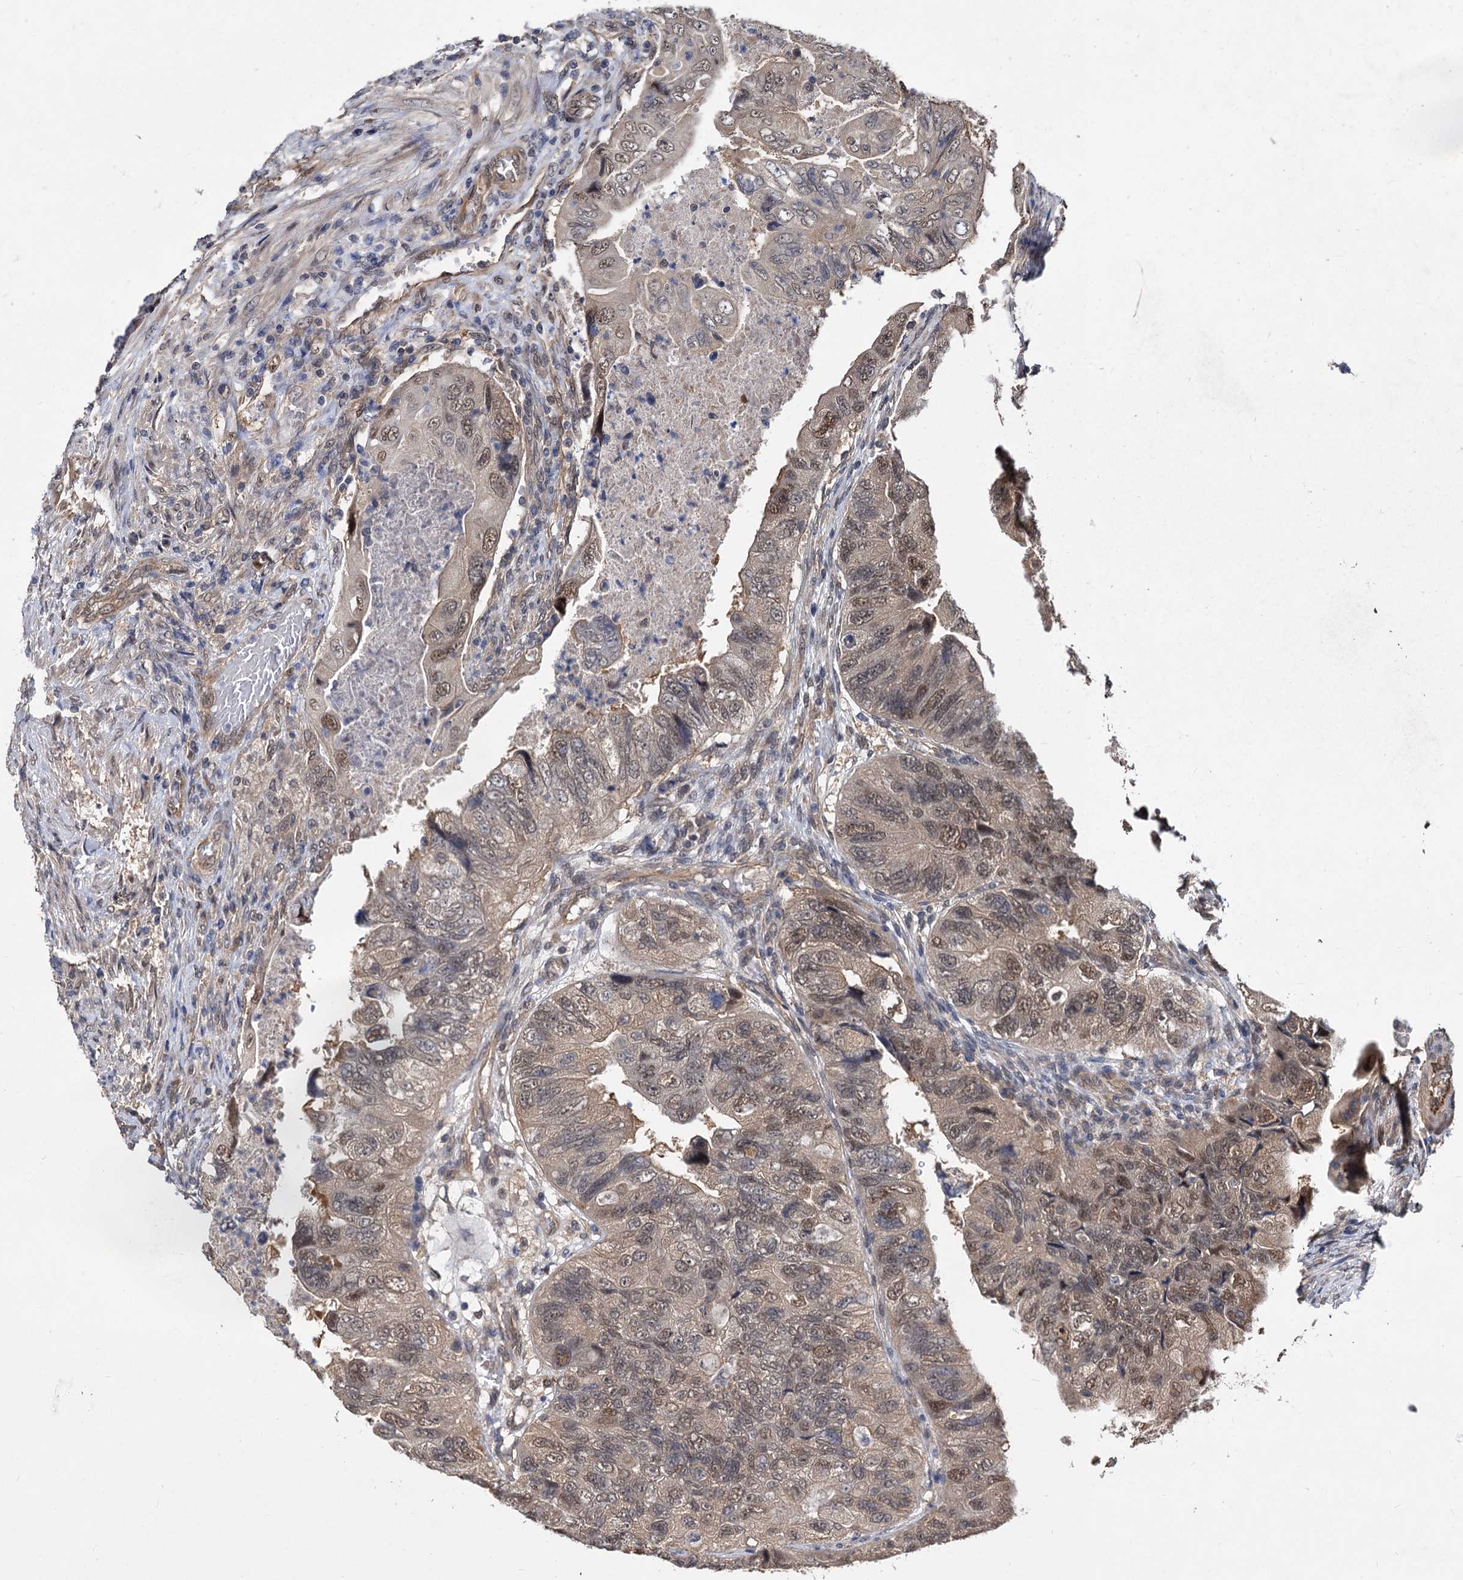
{"staining": {"intensity": "weak", "quantity": "25%-75%", "location": "cytoplasmic/membranous,nuclear"}, "tissue": "colorectal cancer", "cell_type": "Tumor cells", "image_type": "cancer", "snomed": [{"axis": "morphology", "description": "Adenocarcinoma, NOS"}, {"axis": "topography", "description": "Rectum"}], "caption": "Protein expression analysis of colorectal adenocarcinoma shows weak cytoplasmic/membranous and nuclear expression in about 25%-75% of tumor cells.", "gene": "PSMD4", "patient": {"sex": "male", "age": 63}}